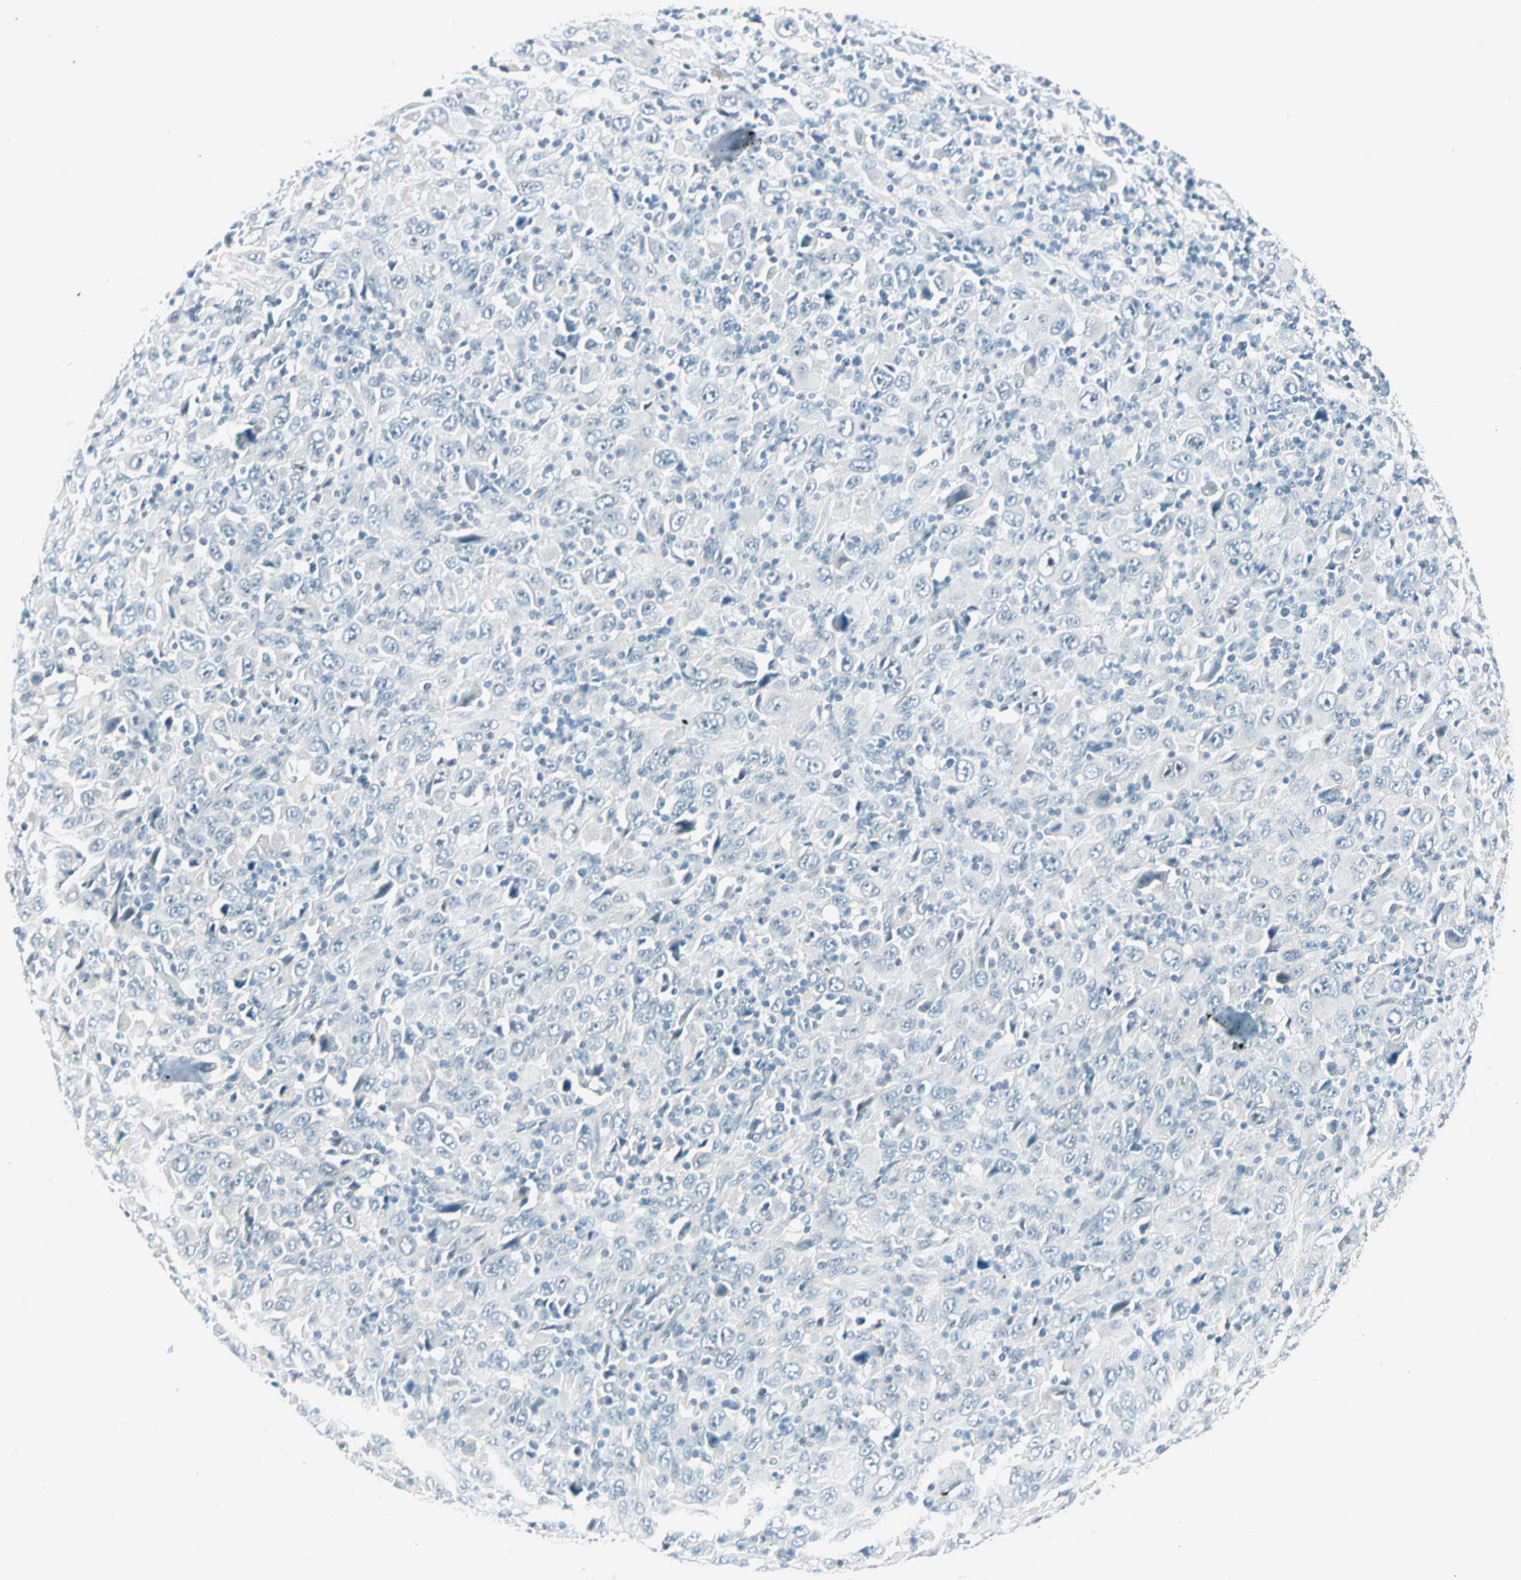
{"staining": {"intensity": "negative", "quantity": "none", "location": "none"}, "tissue": "melanoma", "cell_type": "Tumor cells", "image_type": "cancer", "snomed": [{"axis": "morphology", "description": "Malignant melanoma, Metastatic site"}, {"axis": "topography", "description": "Skin"}], "caption": "Human malignant melanoma (metastatic site) stained for a protein using IHC exhibits no expression in tumor cells.", "gene": "ZSCAN1", "patient": {"sex": "female", "age": 56}}